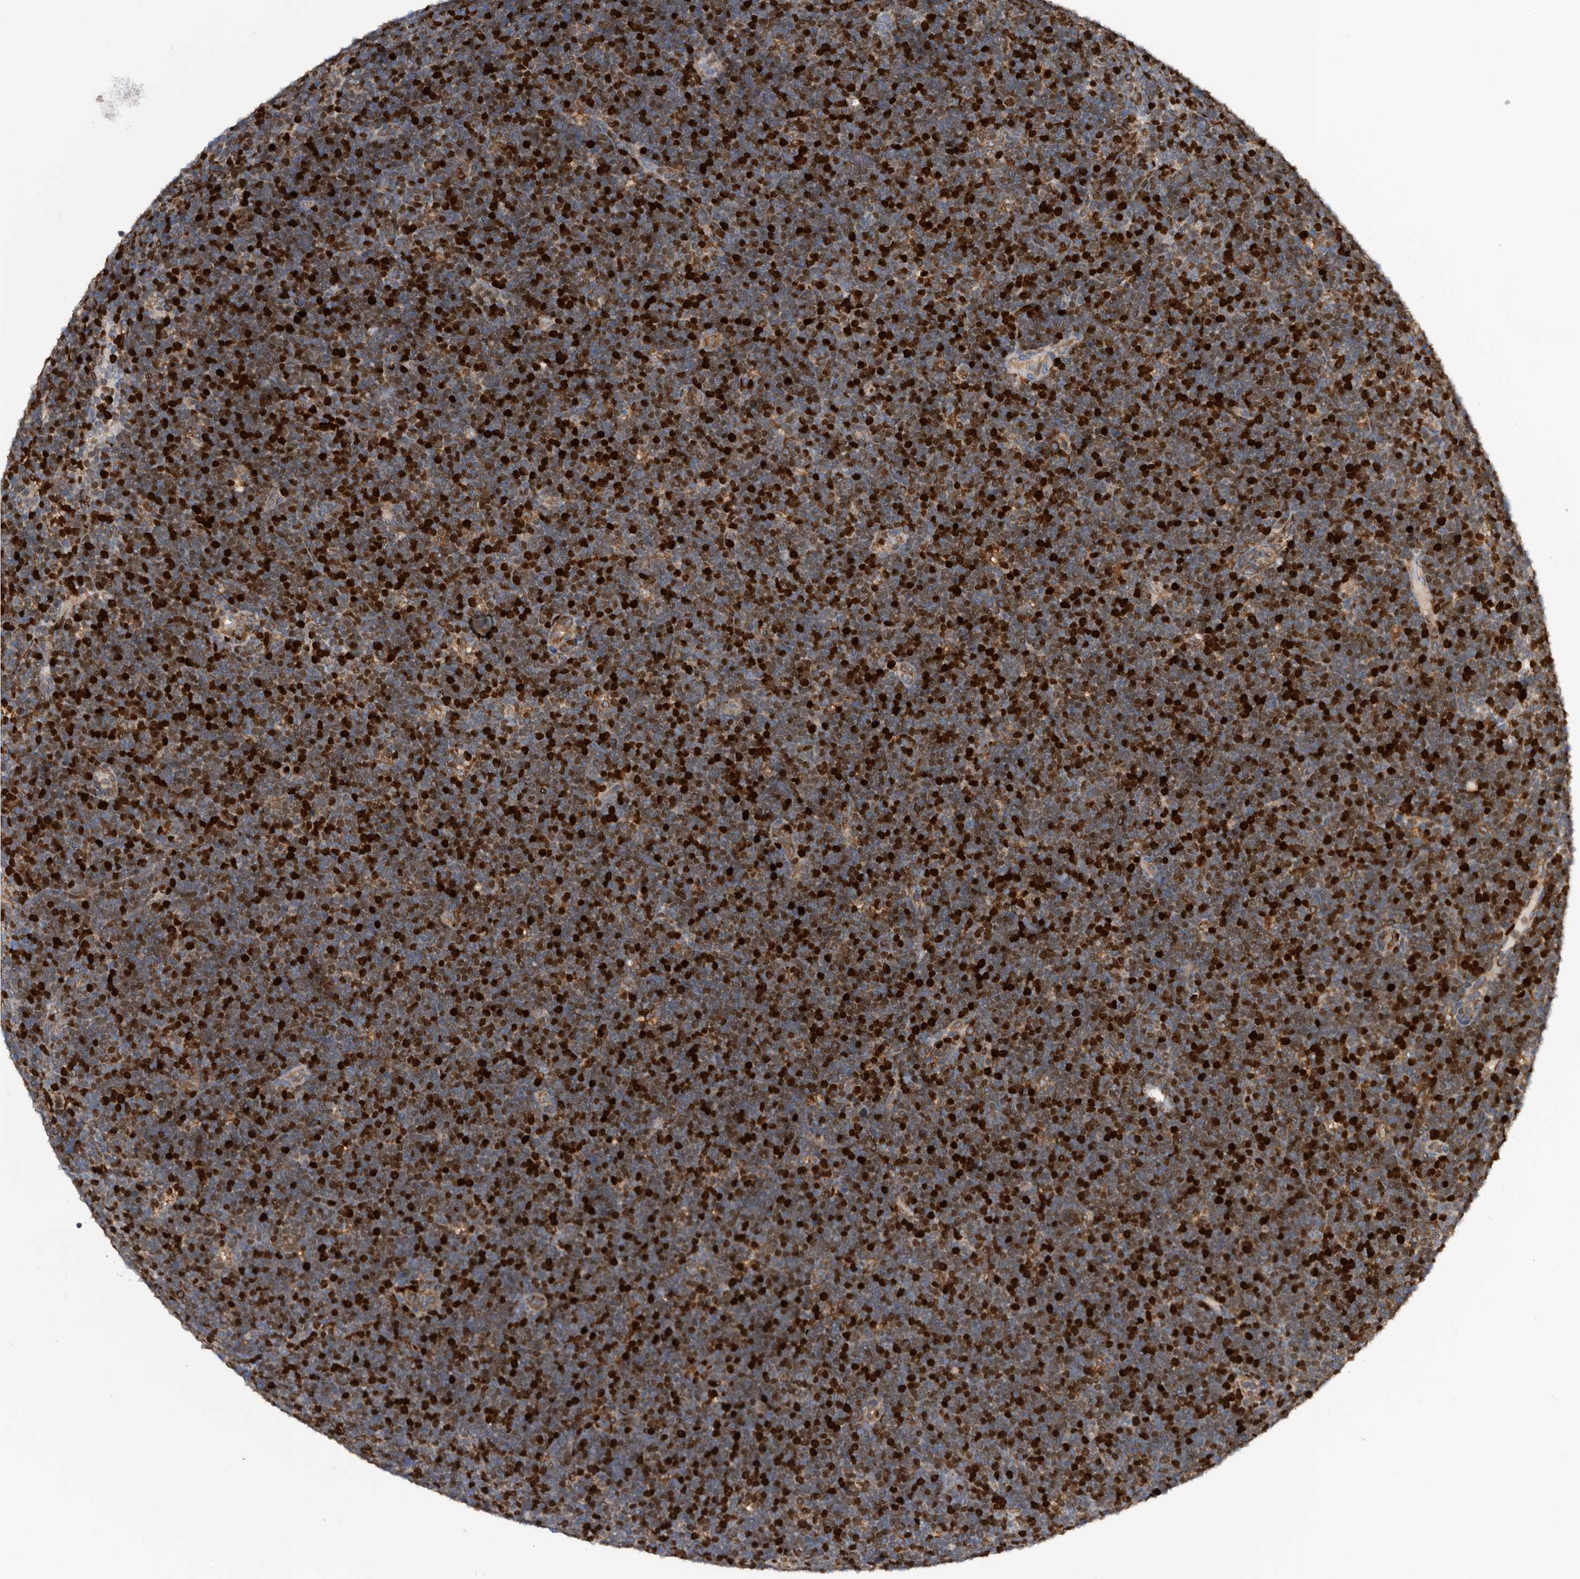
{"staining": {"intensity": "strong", "quantity": "25%-75%", "location": "nuclear"}, "tissue": "lymphoma", "cell_type": "Tumor cells", "image_type": "cancer", "snomed": [{"axis": "morphology", "description": "Malignant lymphoma, non-Hodgkin's type, High grade"}, {"axis": "topography", "description": "Lymph node"}], "caption": "High-grade malignant lymphoma, non-Hodgkin's type stained for a protein (brown) exhibits strong nuclear positive expression in approximately 25%-75% of tumor cells.", "gene": "ATAD2", "patient": {"sex": "male", "age": 13}}